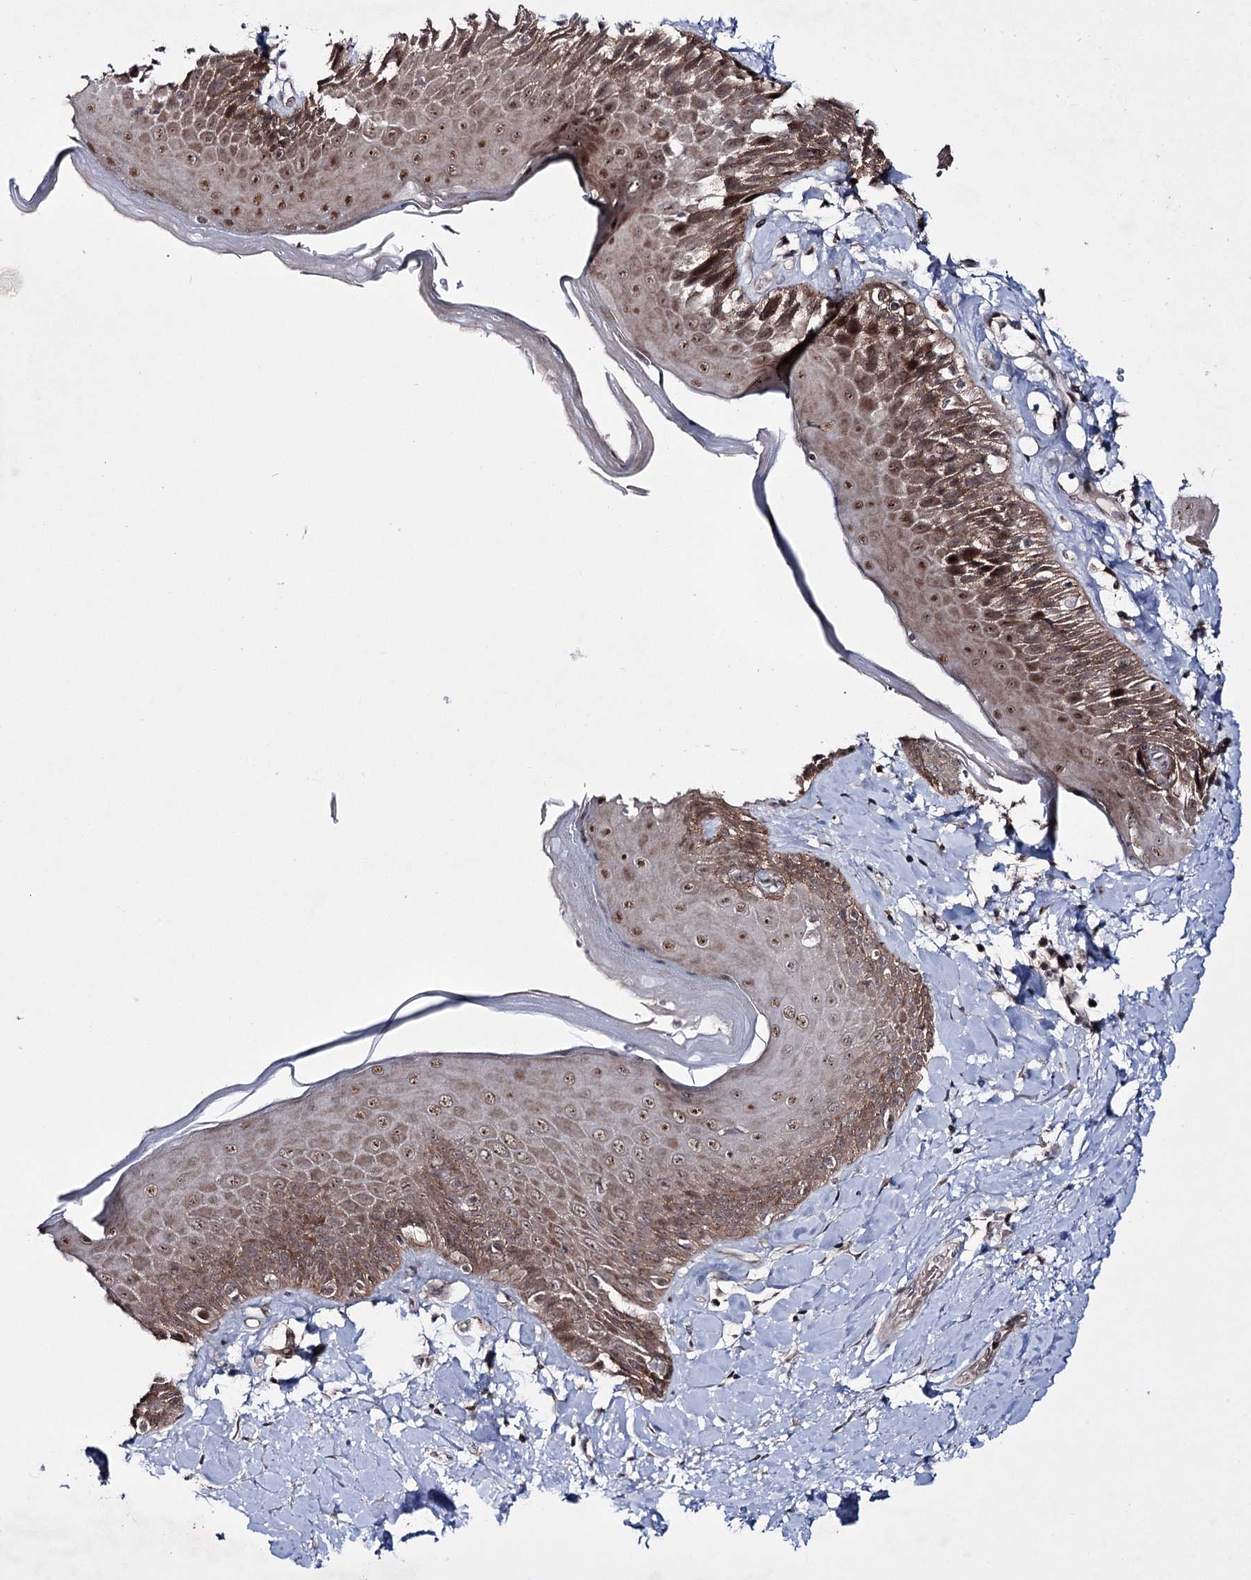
{"staining": {"intensity": "moderate", "quantity": ">75%", "location": "cytoplasmic/membranous,nuclear"}, "tissue": "skin", "cell_type": "Epidermal cells", "image_type": "normal", "snomed": [{"axis": "morphology", "description": "Normal tissue, NOS"}, {"axis": "topography", "description": "Anal"}], "caption": "An image of skin stained for a protein reveals moderate cytoplasmic/membranous,nuclear brown staining in epidermal cells. The staining was performed using DAB (3,3'-diaminobenzidine), with brown indicating positive protein expression. Nuclei are stained blue with hematoxylin.", "gene": "HOXC11", "patient": {"sex": "male", "age": 69}}